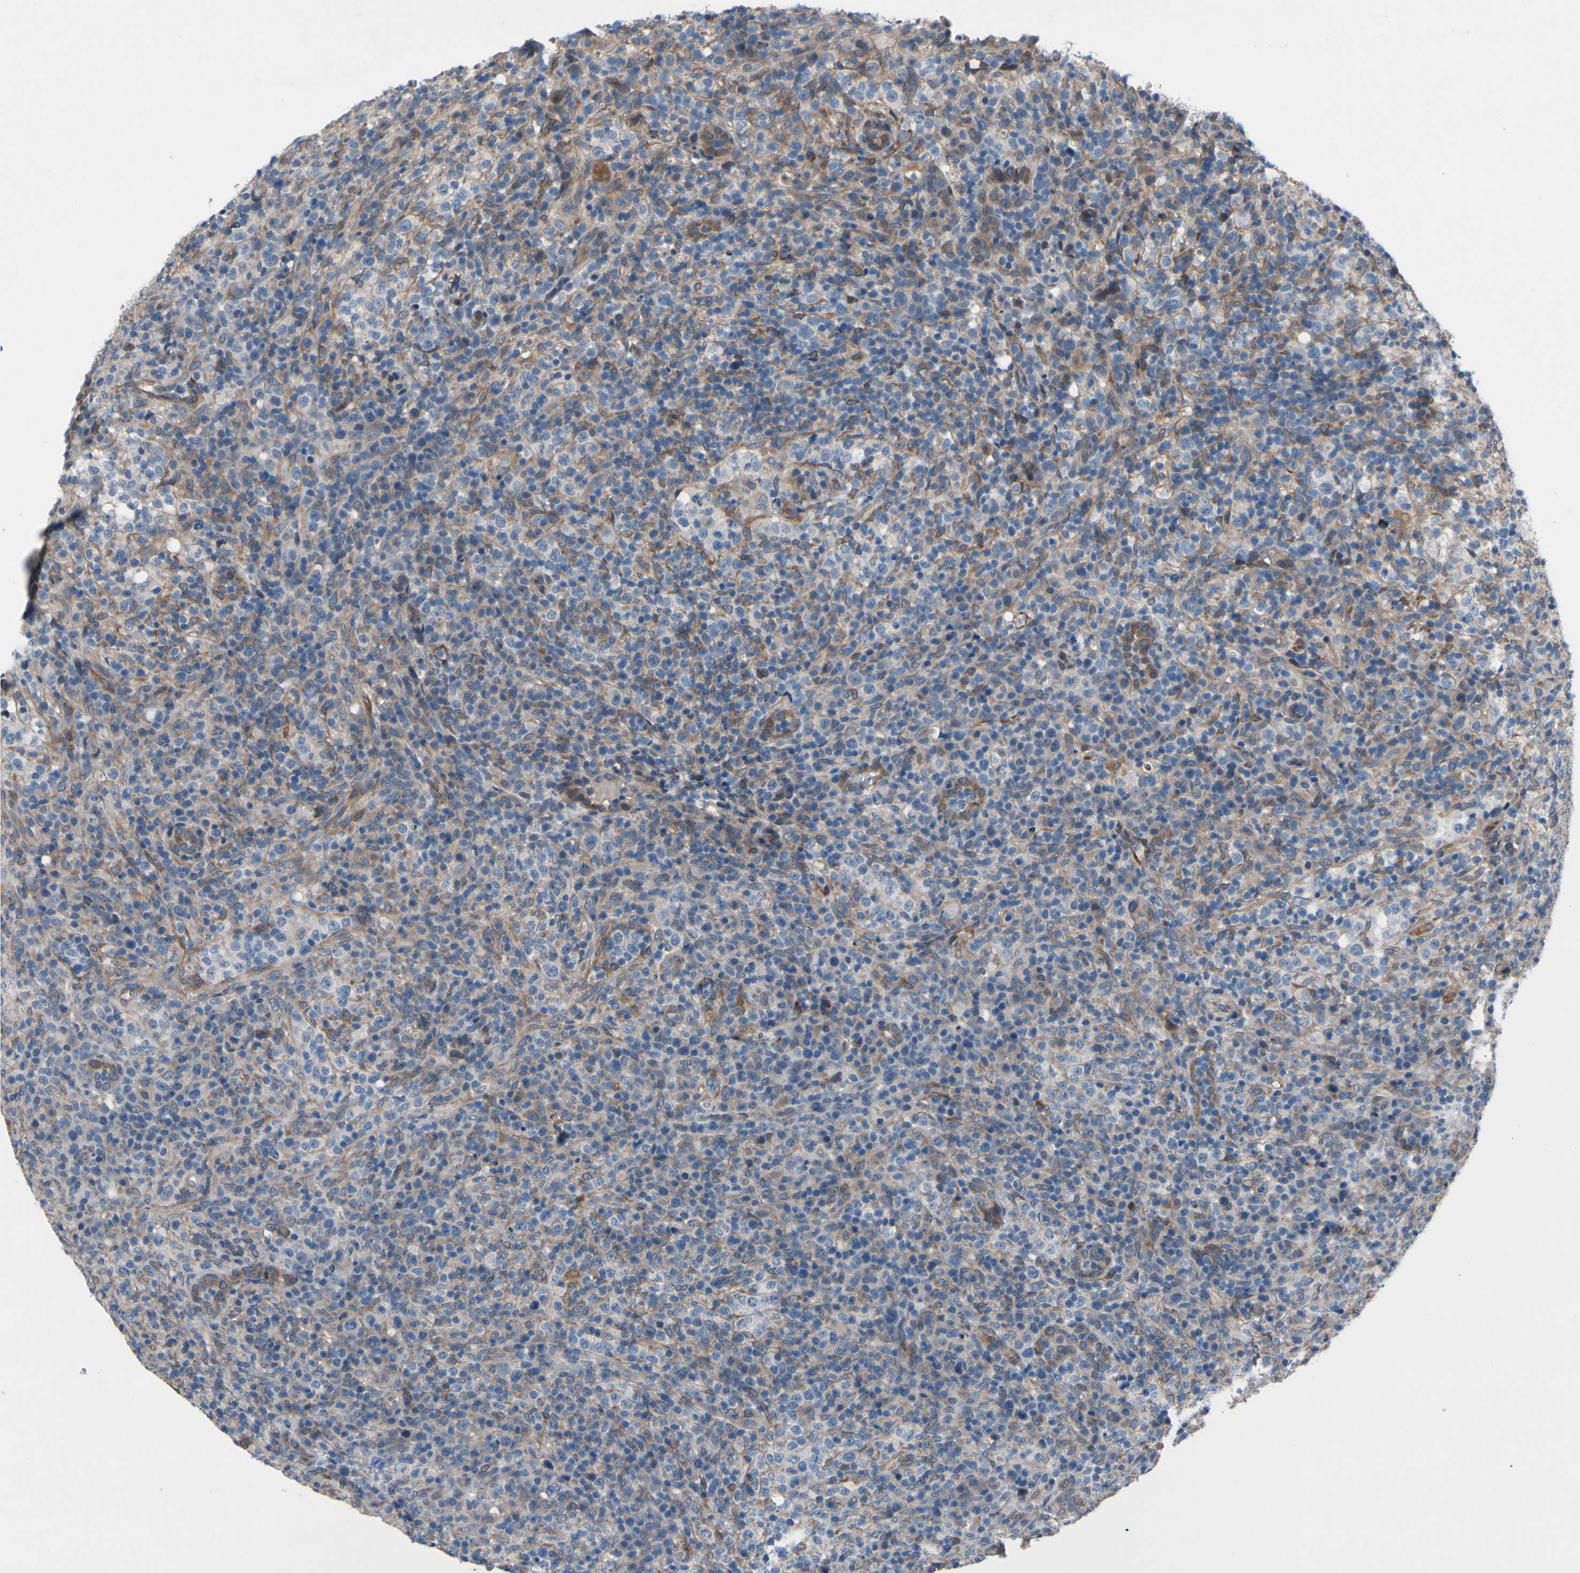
{"staining": {"intensity": "moderate", "quantity": "25%-75%", "location": "cytoplasmic/membranous"}, "tissue": "lymphoma", "cell_type": "Tumor cells", "image_type": "cancer", "snomed": [{"axis": "morphology", "description": "Malignant lymphoma, non-Hodgkin's type, High grade"}, {"axis": "topography", "description": "Lymph node"}], "caption": "Immunohistochemistry (DAB (3,3'-diaminobenzidine)) staining of human high-grade malignant lymphoma, non-Hodgkin's type exhibits moderate cytoplasmic/membranous protein staining in about 25%-75% of tumor cells. The staining was performed using DAB to visualize the protein expression in brown, while the nuclei were stained in blue with hematoxylin (Magnification: 20x).", "gene": "PRXL2A", "patient": {"sex": "female", "age": 76}}